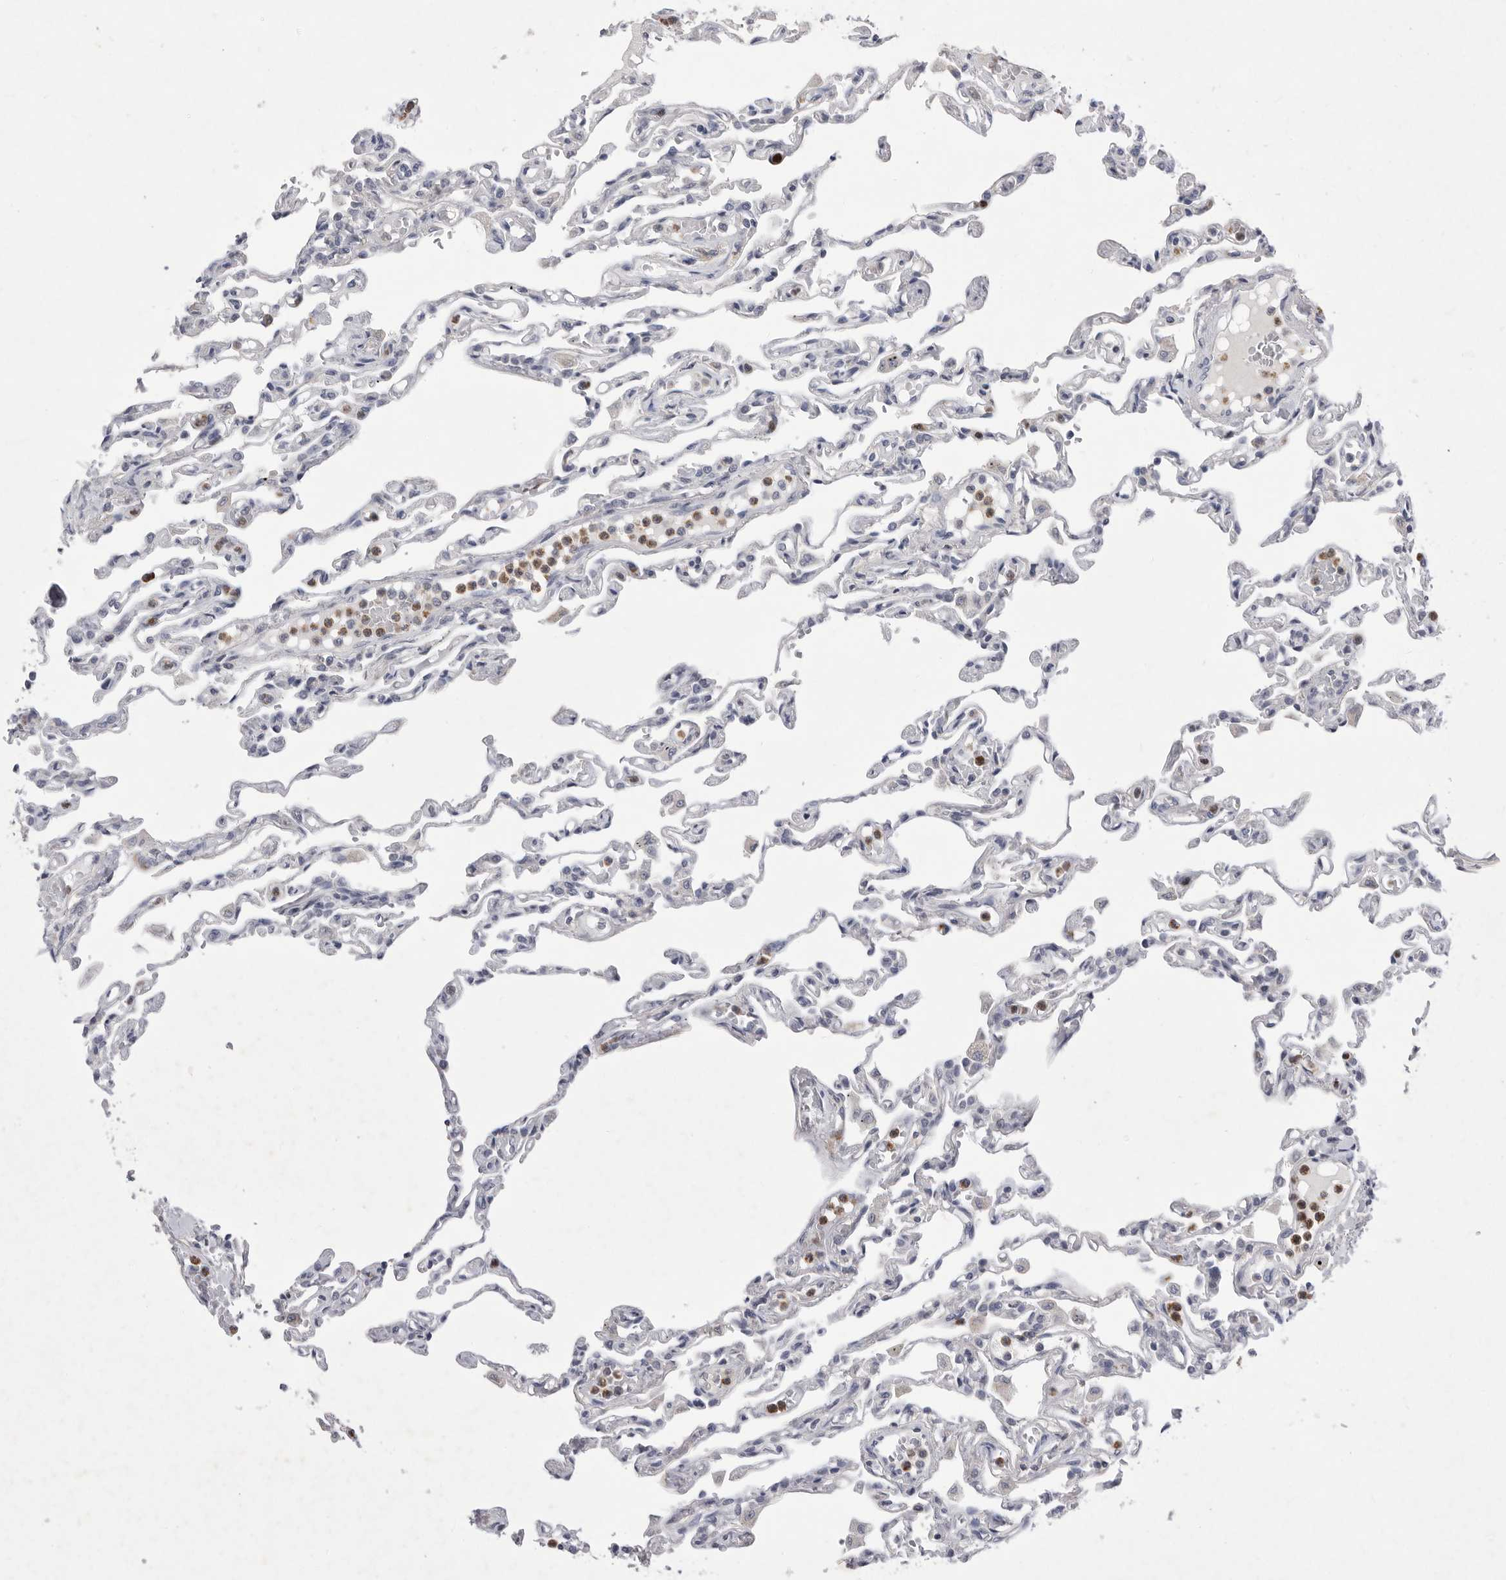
{"staining": {"intensity": "negative", "quantity": "none", "location": "none"}, "tissue": "lung", "cell_type": "Alveolar cells", "image_type": "normal", "snomed": [{"axis": "morphology", "description": "Normal tissue, NOS"}, {"axis": "topography", "description": "Lung"}], "caption": "A photomicrograph of human lung is negative for staining in alveolar cells. (Stains: DAB immunohistochemistry with hematoxylin counter stain, Microscopy: brightfield microscopy at high magnification).", "gene": "SIGLEC10", "patient": {"sex": "male", "age": 21}}